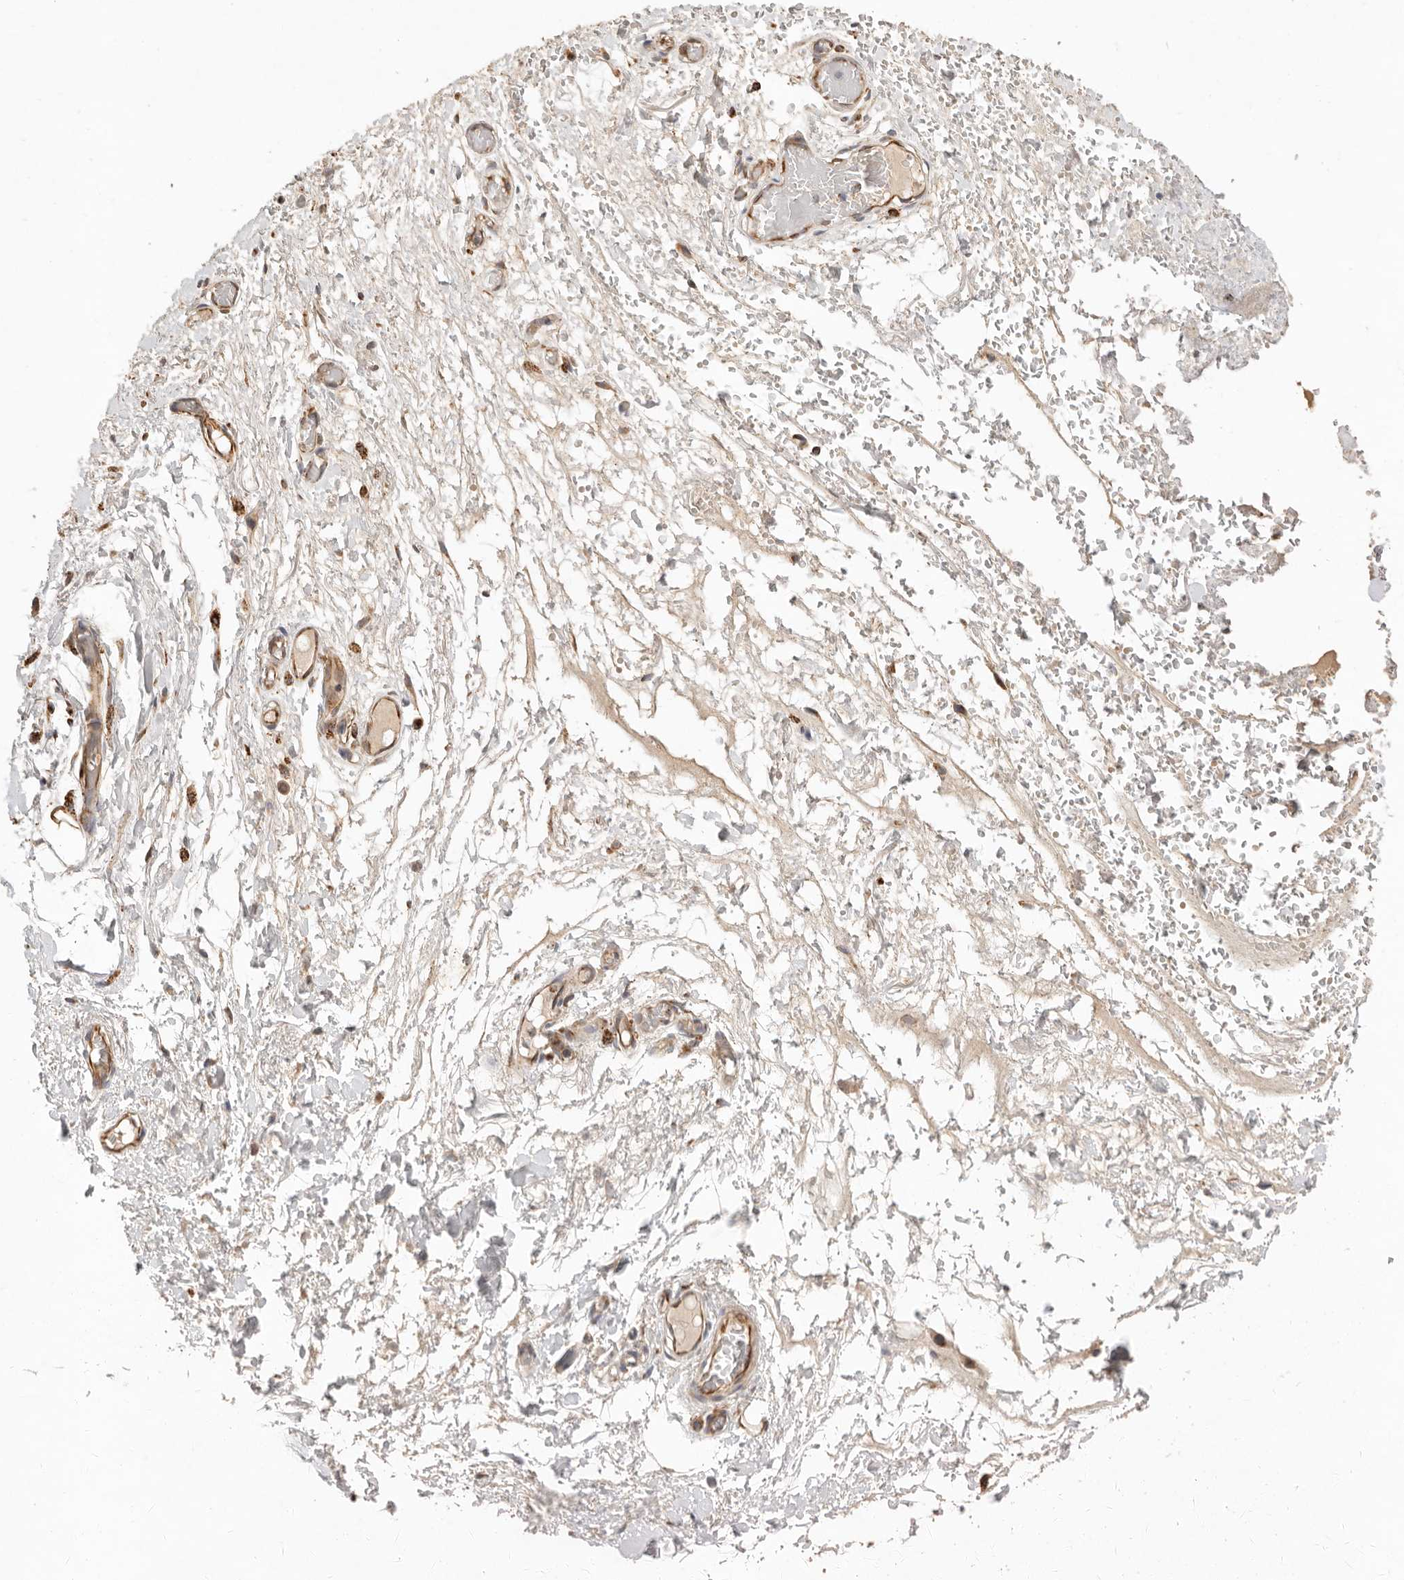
{"staining": {"intensity": "weak", "quantity": ">75%", "location": "cytoplasmic/membranous"}, "tissue": "adipose tissue", "cell_type": "Adipocytes", "image_type": "normal", "snomed": [{"axis": "morphology", "description": "Normal tissue, NOS"}, {"axis": "morphology", "description": "Adenocarcinoma, NOS"}, {"axis": "topography", "description": "Esophagus"}], "caption": "DAB immunohistochemical staining of normal human adipose tissue shows weak cytoplasmic/membranous protein expression in approximately >75% of adipocytes.", "gene": "ARHGEF10L", "patient": {"sex": "male", "age": 62}}